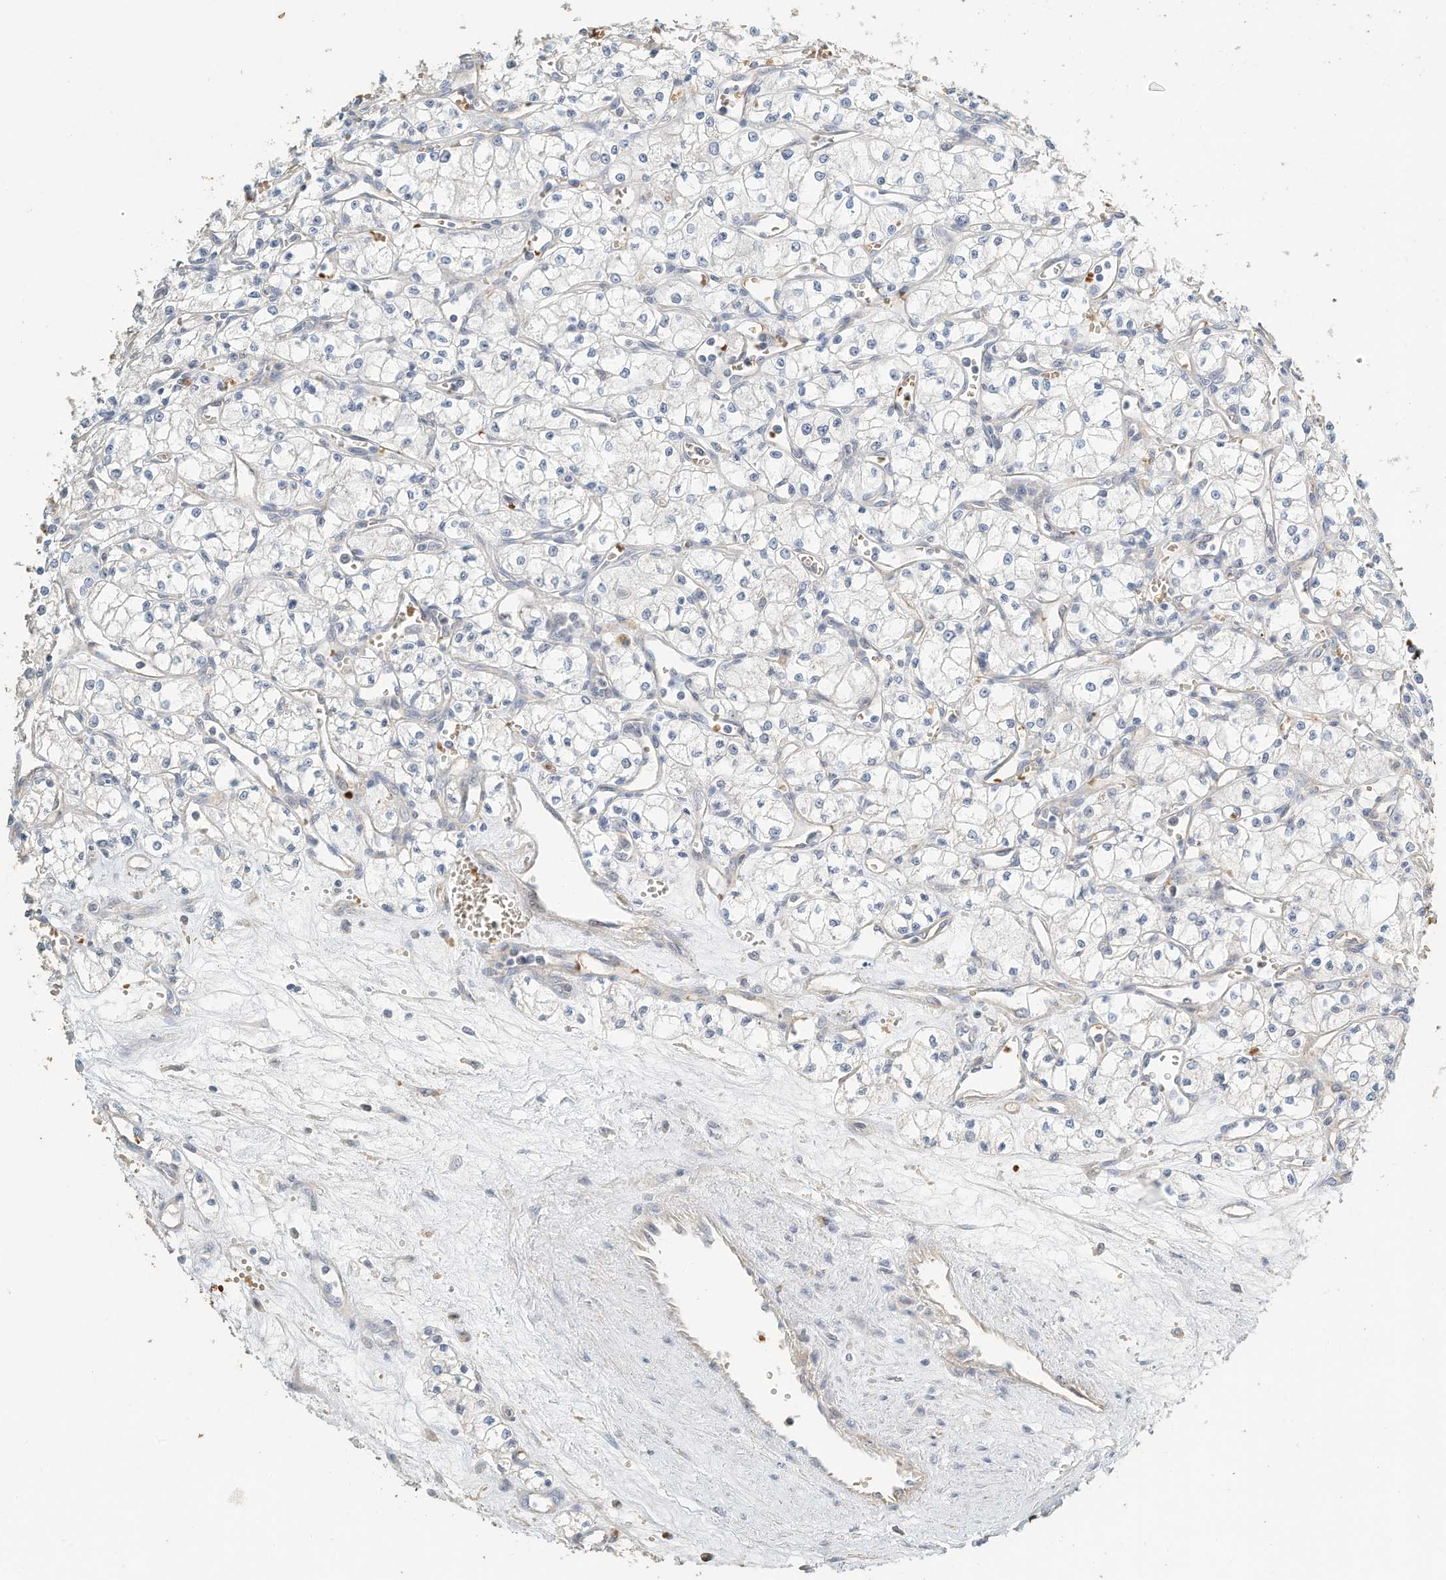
{"staining": {"intensity": "negative", "quantity": "none", "location": "none"}, "tissue": "renal cancer", "cell_type": "Tumor cells", "image_type": "cancer", "snomed": [{"axis": "morphology", "description": "Adenocarcinoma, NOS"}, {"axis": "topography", "description": "Kidney"}], "caption": "High magnification brightfield microscopy of renal adenocarcinoma stained with DAB (brown) and counterstained with hematoxylin (blue): tumor cells show no significant expression.", "gene": "RCAN3", "patient": {"sex": "male", "age": 59}}